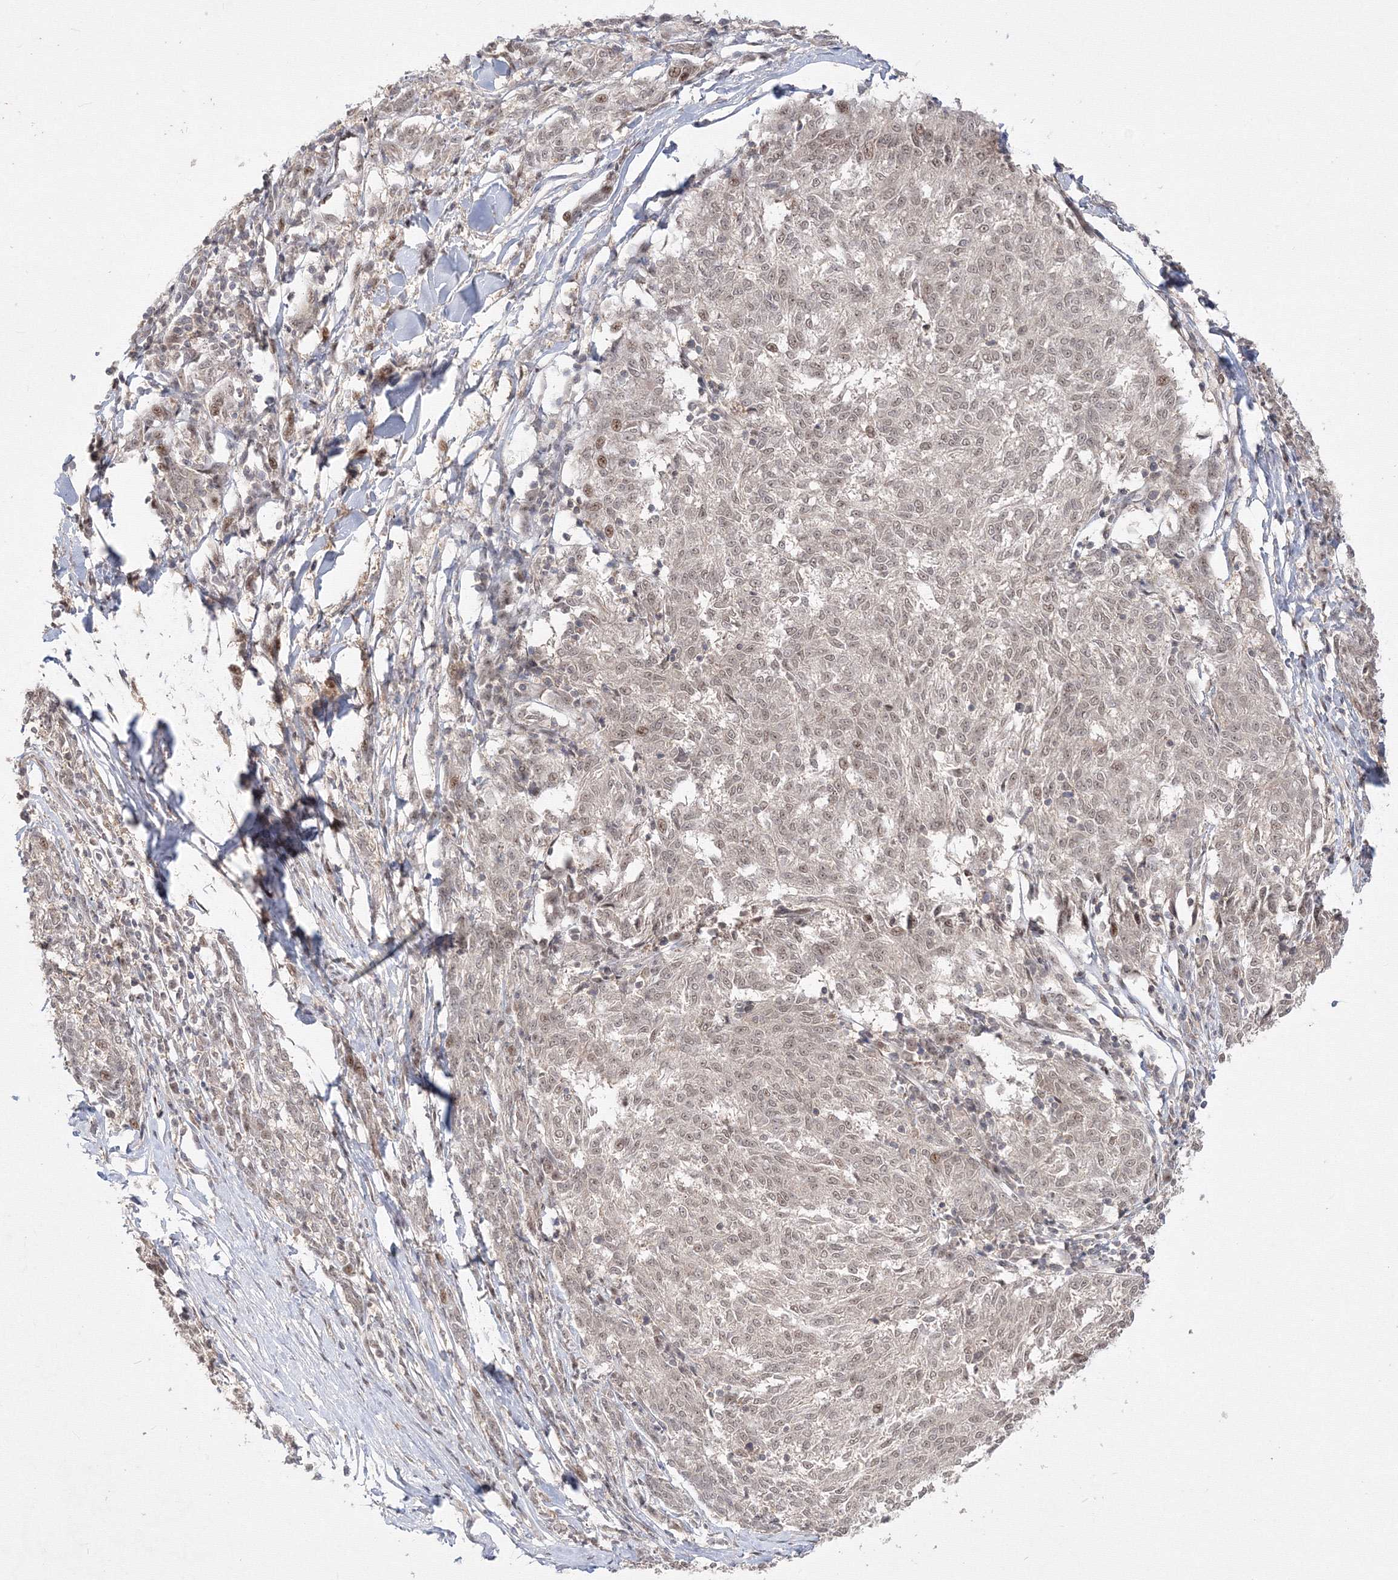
{"staining": {"intensity": "weak", "quantity": ">75%", "location": "nuclear"}, "tissue": "melanoma", "cell_type": "Tumor cells", "image_type": "cancer", "snomed": [{"axis": "morphology", "description": "Malignant melanoma, NOS"}, {"axis": "topography", "description": "Skin"}], "caption": "Tumor cells reveal low levels of weak nuclear staining in approximately >75% of cells in human malignant melanoma.", "gene": "COPS4", "patient": {"sex": "female", "age": 72}}